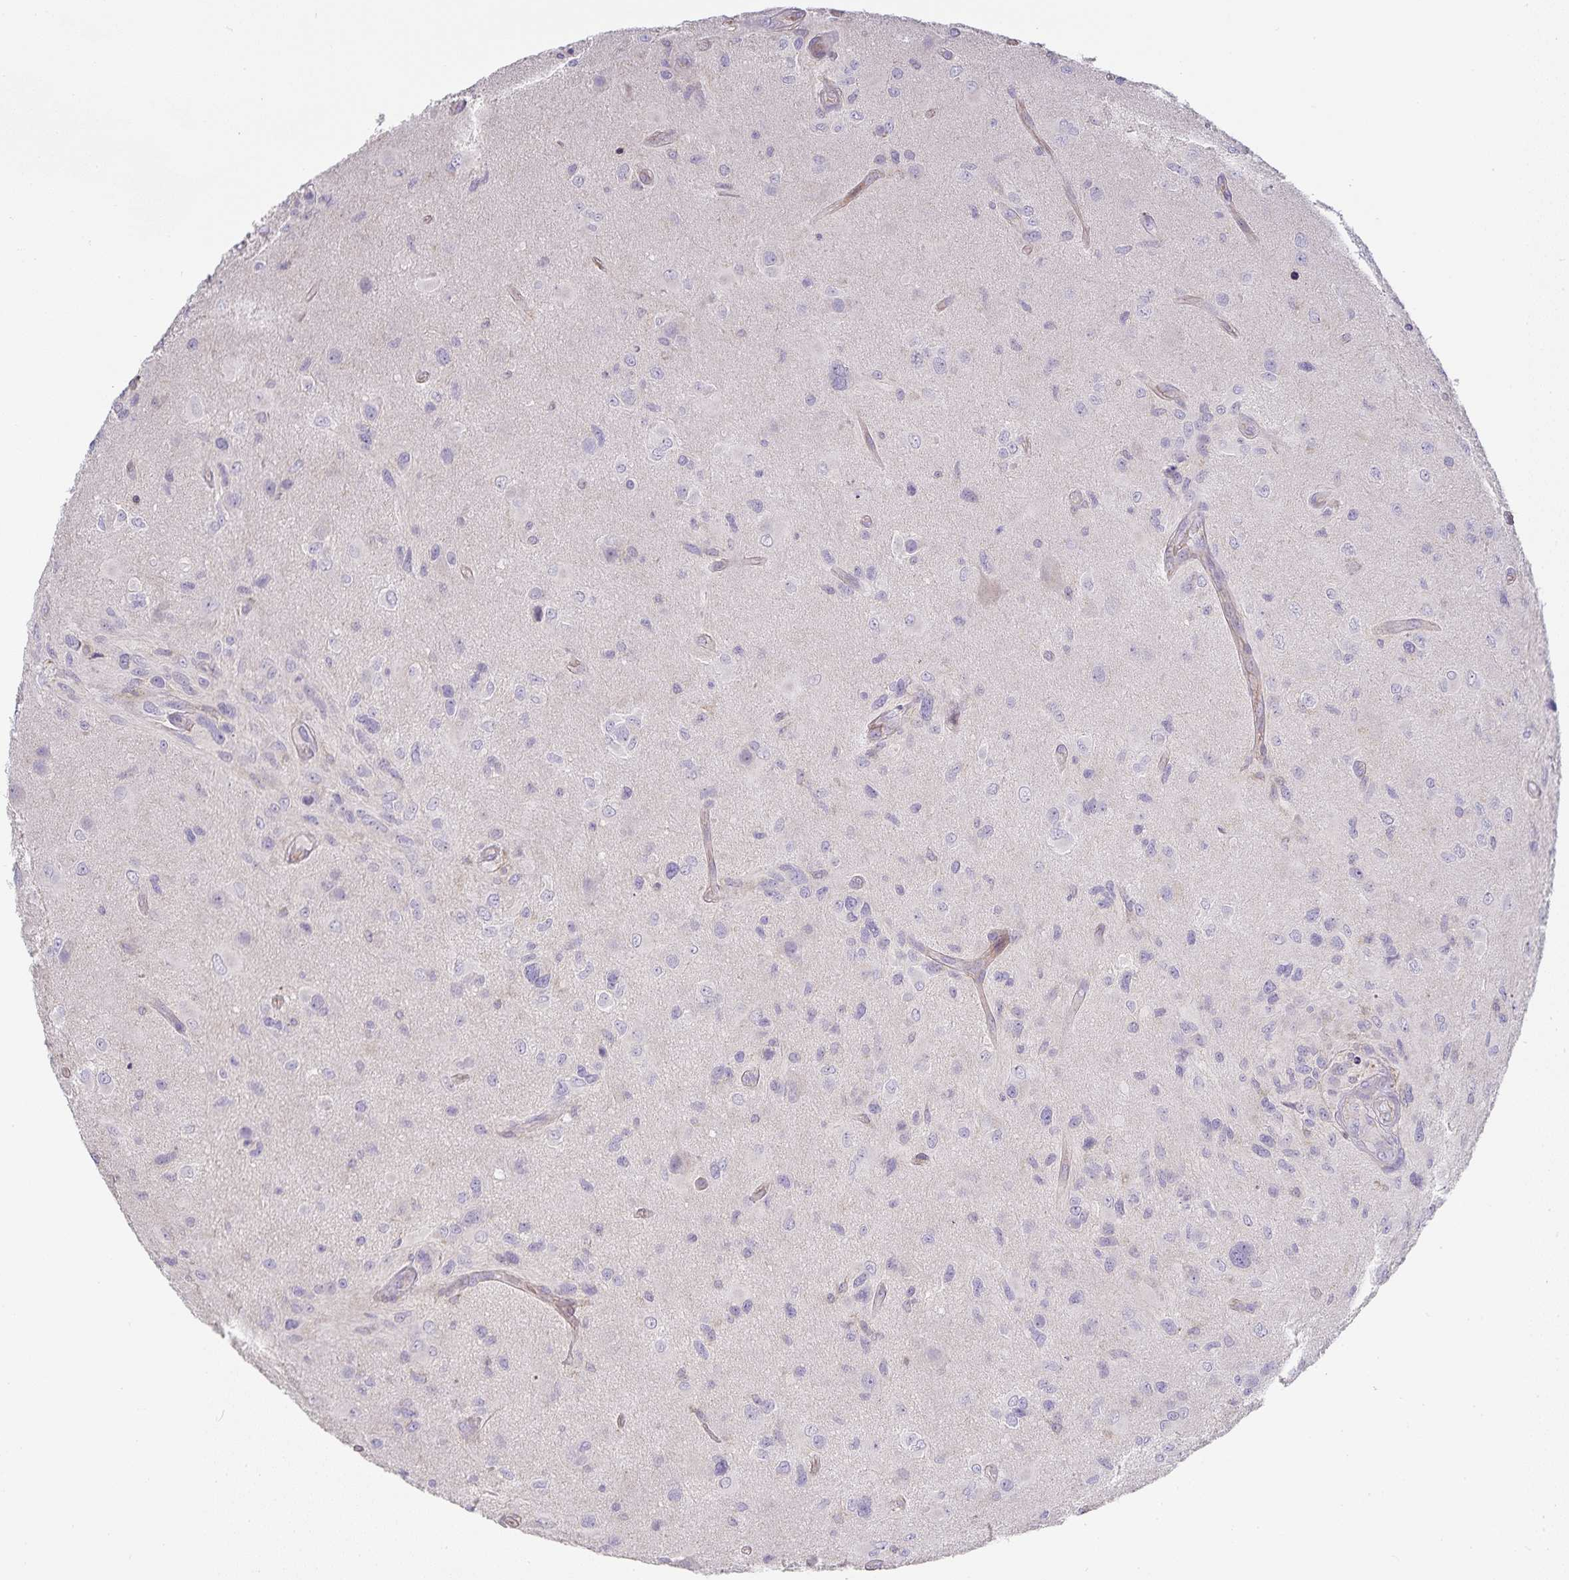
{"staining": {"intensity": "negative", "quantity": "none", "location": "none"}, "tissue": "glioma", "cell_type": "Tumor cells", "image_type": "cancer", "snomed": [{"axis": "morphology", "description": "Glioma, malignant, High grade"}, {"axis": "topography", "description": "Brain"}], "caption": "This is an immunohistochemistry photomicrograph of human glioma. There is no staining in tumor cells.", "gene": "GATA3", "patient": {"sex": "male", "age": 53}}